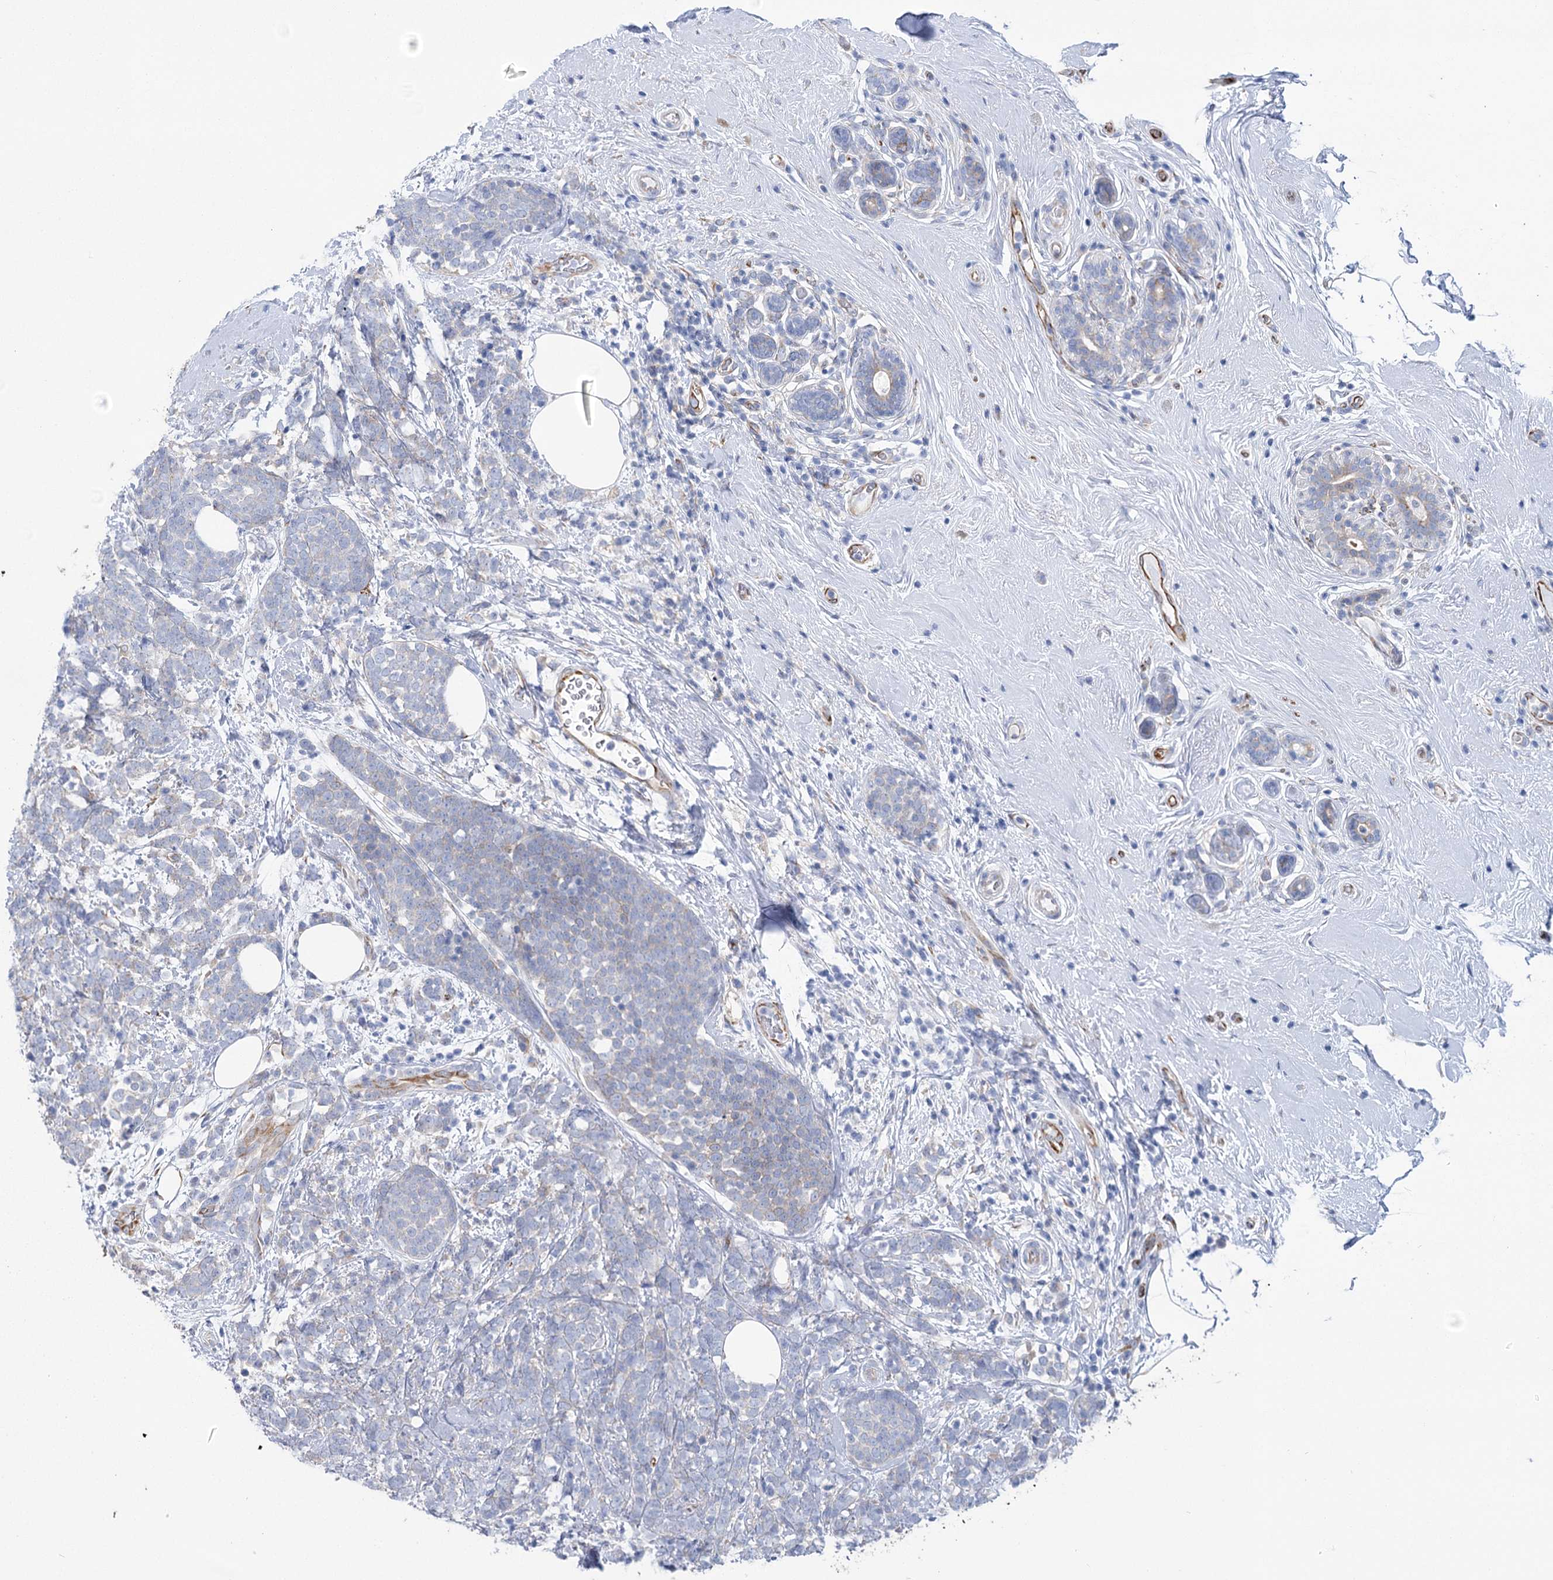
{"staining": {"intensity": "negative", "quantity": "none", "location": "none"}, "tissue": "breast cancer", "cell_type": "Tumor cells", "image_type": "cancer", "snomed": [{"axis": "morphology", "description": "Lobular carcinoma"}, {"axis": "topography", "description": "Breast"}], "caption": "The image shows no significant staining in tumor cells of breast cancer. (Stains: DAB (3,3'-diaminobenzidine) immunohistochemistry (IHC) with hematoxylin counter stain, Microscopy: brightfield microscopy at high magnification).", "gene": "YTHDC2", "patient": {"sex": "female", "age": 58}}